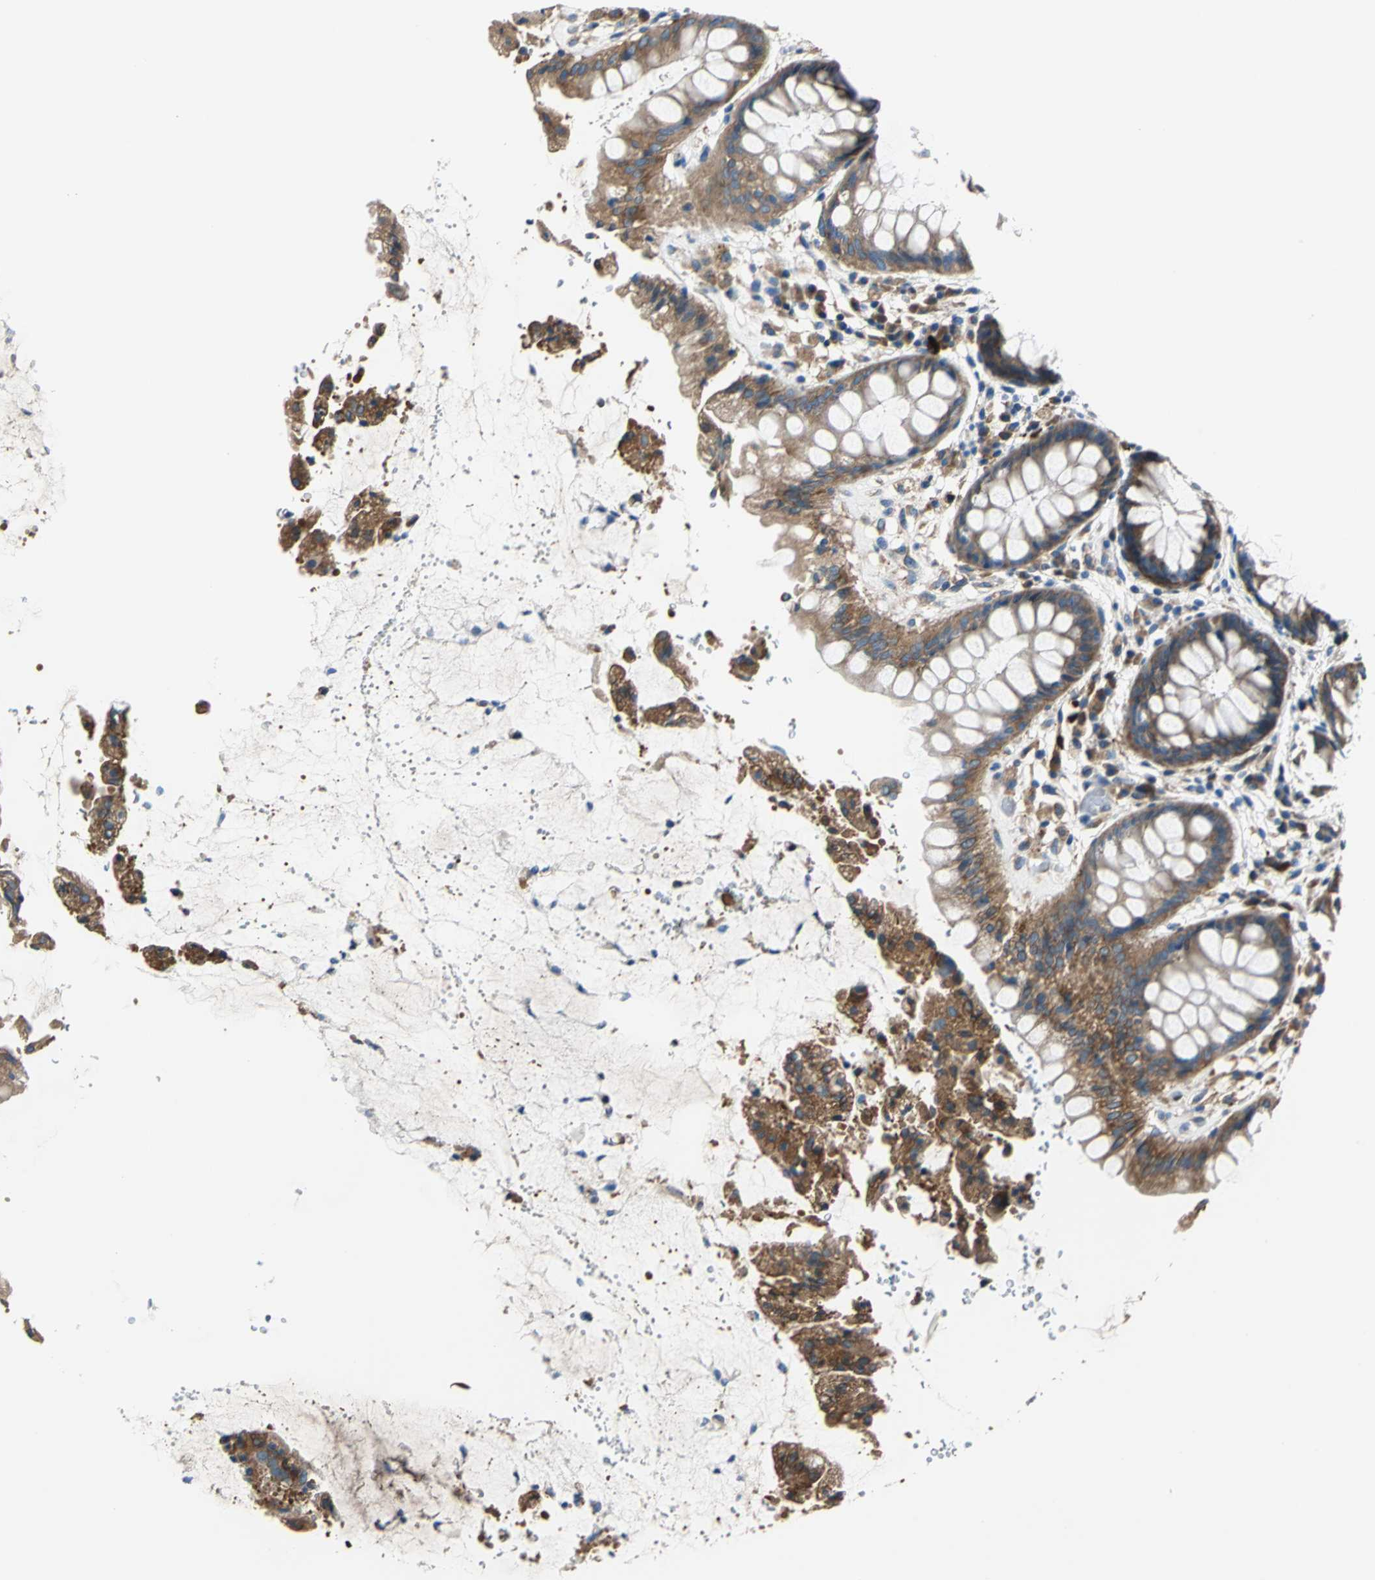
{"staining": {"intensity": "strong", "quantity": ">75%", "location": "cytoplasmic/membranous"}, "tissue": "rectum", "cell_type": "Glandular cells", "image_type": "normal", "snomed": [{"axis": "morphology", "description": "Normal tissue, NOS"}, {"axis": "topography", "description": "Rectum"}], "caption": "A photomicrograph of human rectum stained for a protein shows strong cytoplasmic/membranous brown staining in glandular cells.", "gene": "TRIM25", "patient": {"sex": "female", "age": 46}}